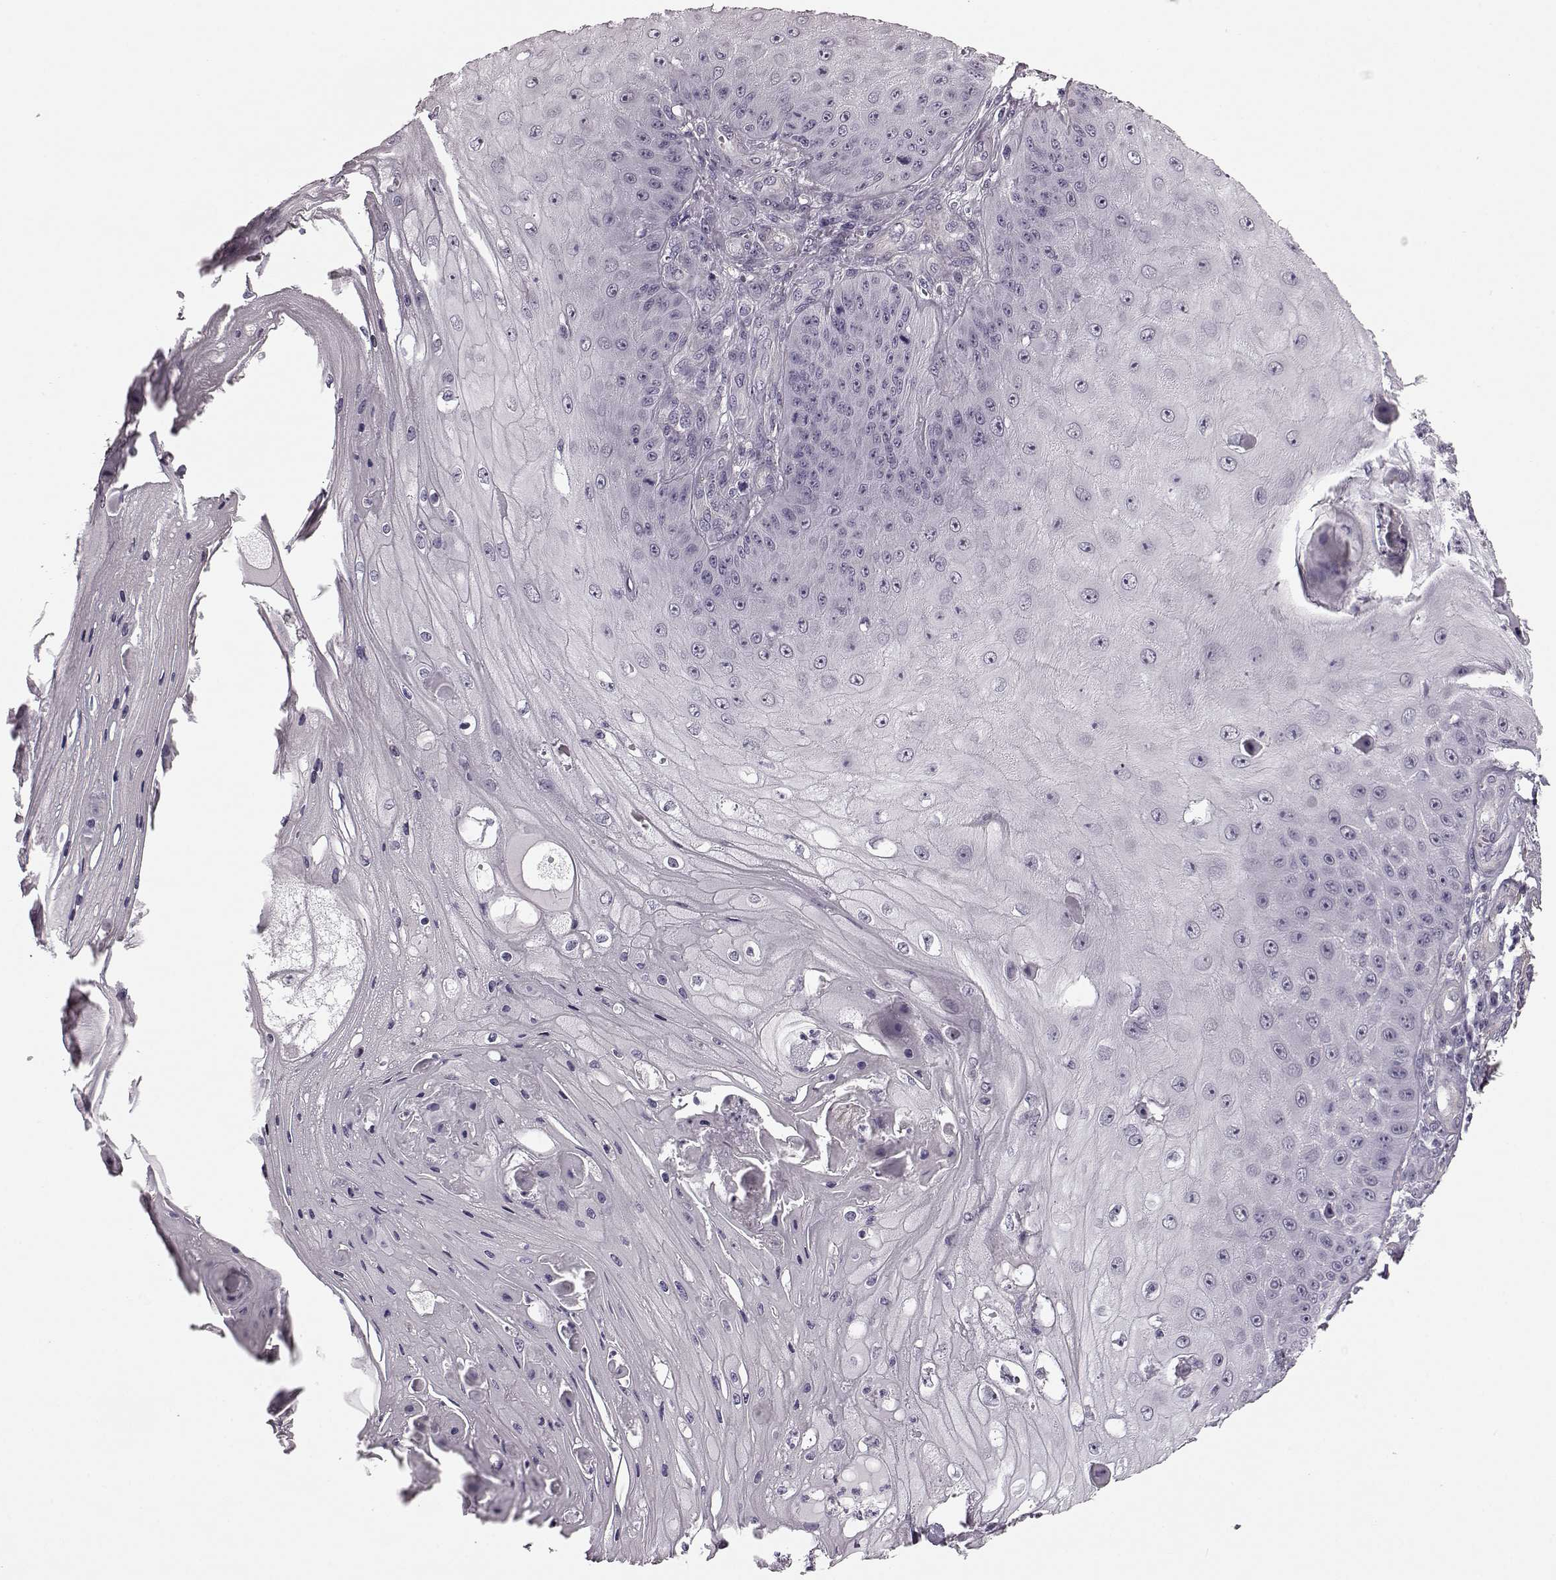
{"staining": {"intensity": "negative", "quantity": "none", "location": "none"}, "tissue": "skin cancer", "cell_type": "Tumor cells", "image_type": "cancer", "snomed": [{"axis": "morphology", "description": "Squamous cell carcinoma, NOS"}, {"axis": "topography", "description": "Skin"}], "caption": "Immunohistochemical staining of human squamous cell carcinoma (skin) exhibits no significant expression in tumor cells. The staining was performed using DAB (3,3'-diaminobenzidine) to visualize the protein expression in brown, while the nuclei were stained in blue with hematoxylin (Magnification: 20x).", "gene": "SLCO3A1", "patient": {"sex": "male", "age": 70}}